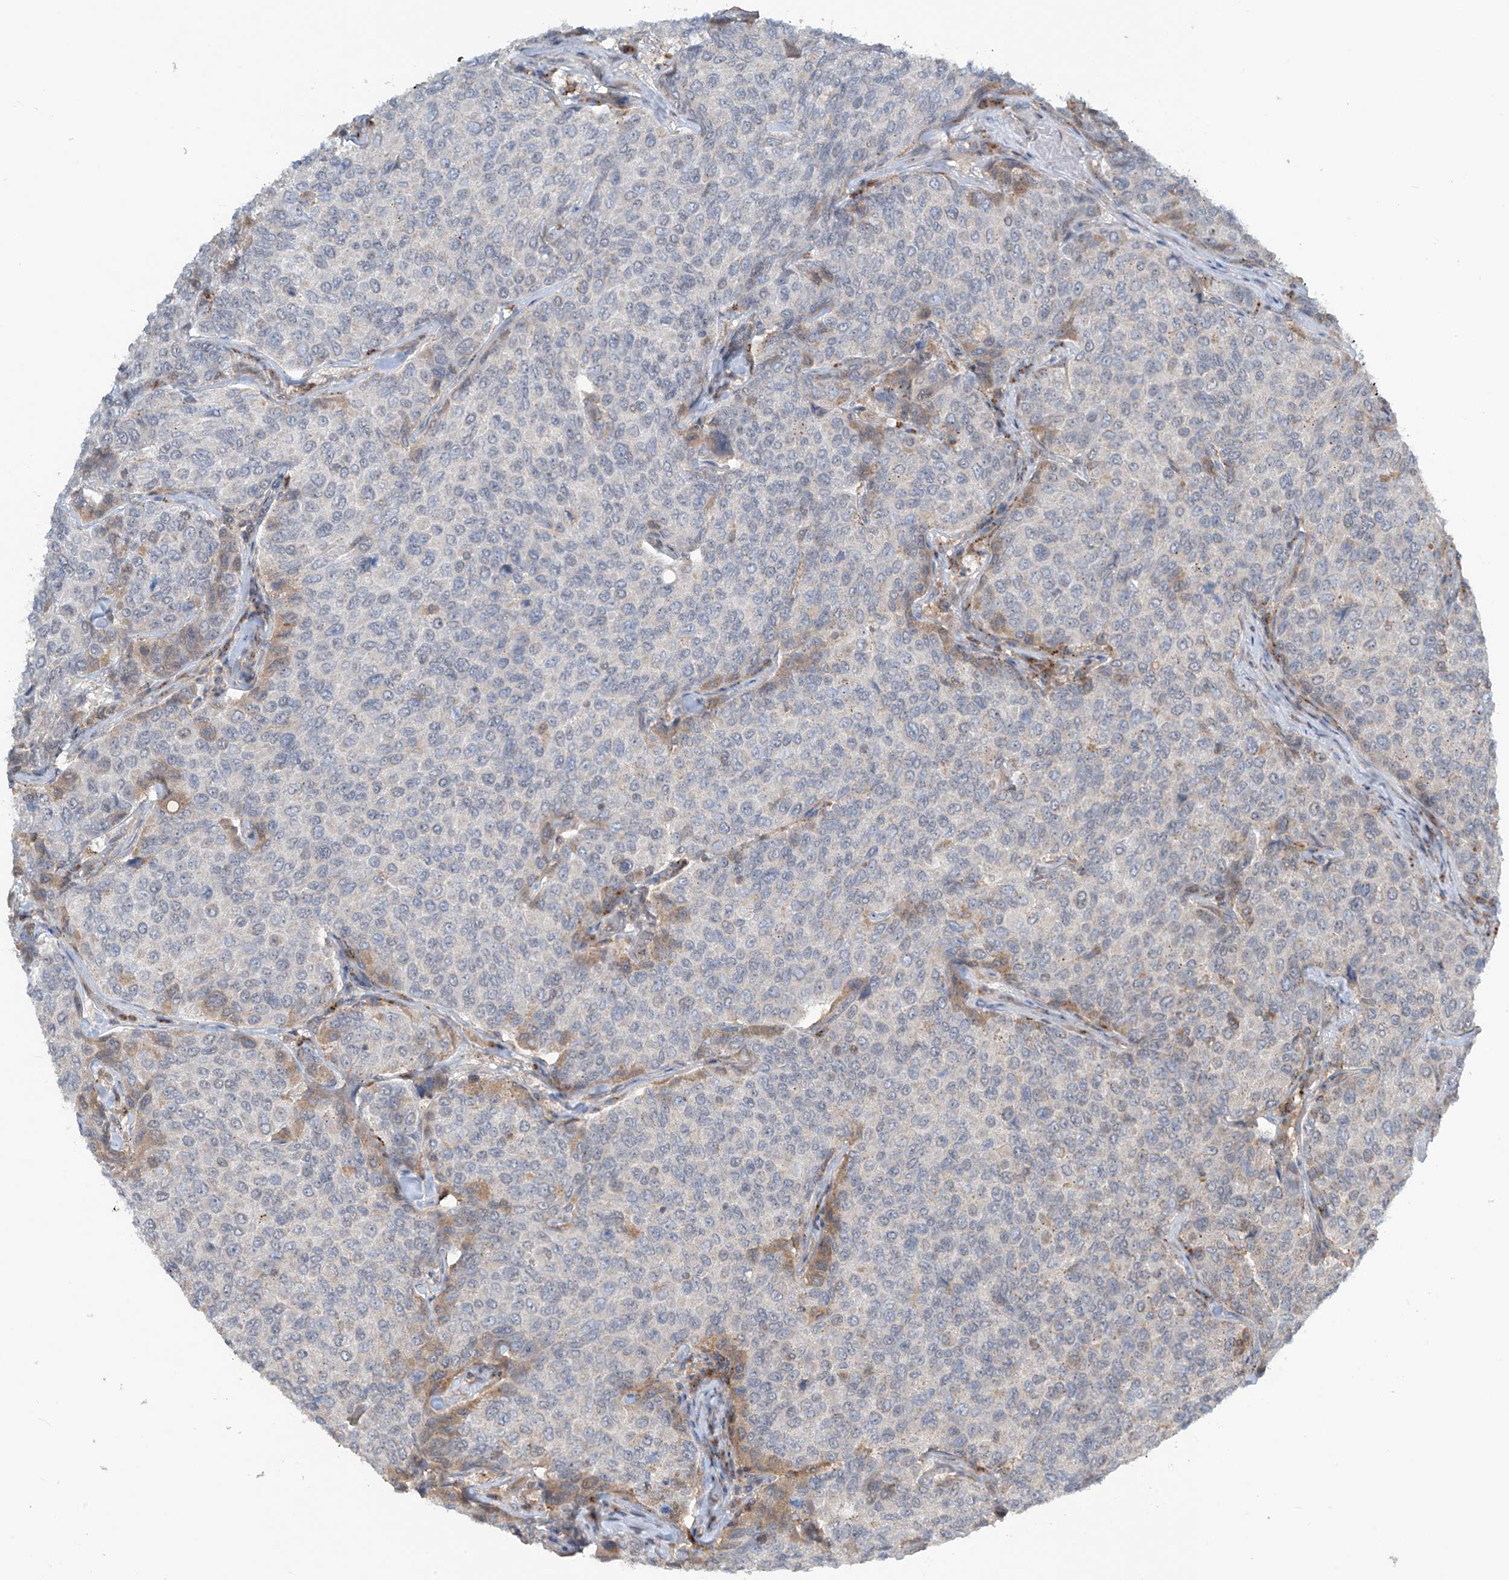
{"staining": {"intensity": "negative", "quantity": "none", "location": "none"}, "tissue": "breast cancer", "cell_type": "Tumor cells", "image_type": "cancer", "snomed": [{"axis": "morphology", "description": "Duct carcinoma"}, {"axis": "topography", "description": "Breast"}], "caption": "DAB (3,3'-diaminobenzidine) immunohistochemical staining of breast cancer shows no significant expression in tumor cells. (IHC, brightfield microscopy, high magnification).", "gene": "PARVG", "patient": {"sex": "female", "age": 55}}